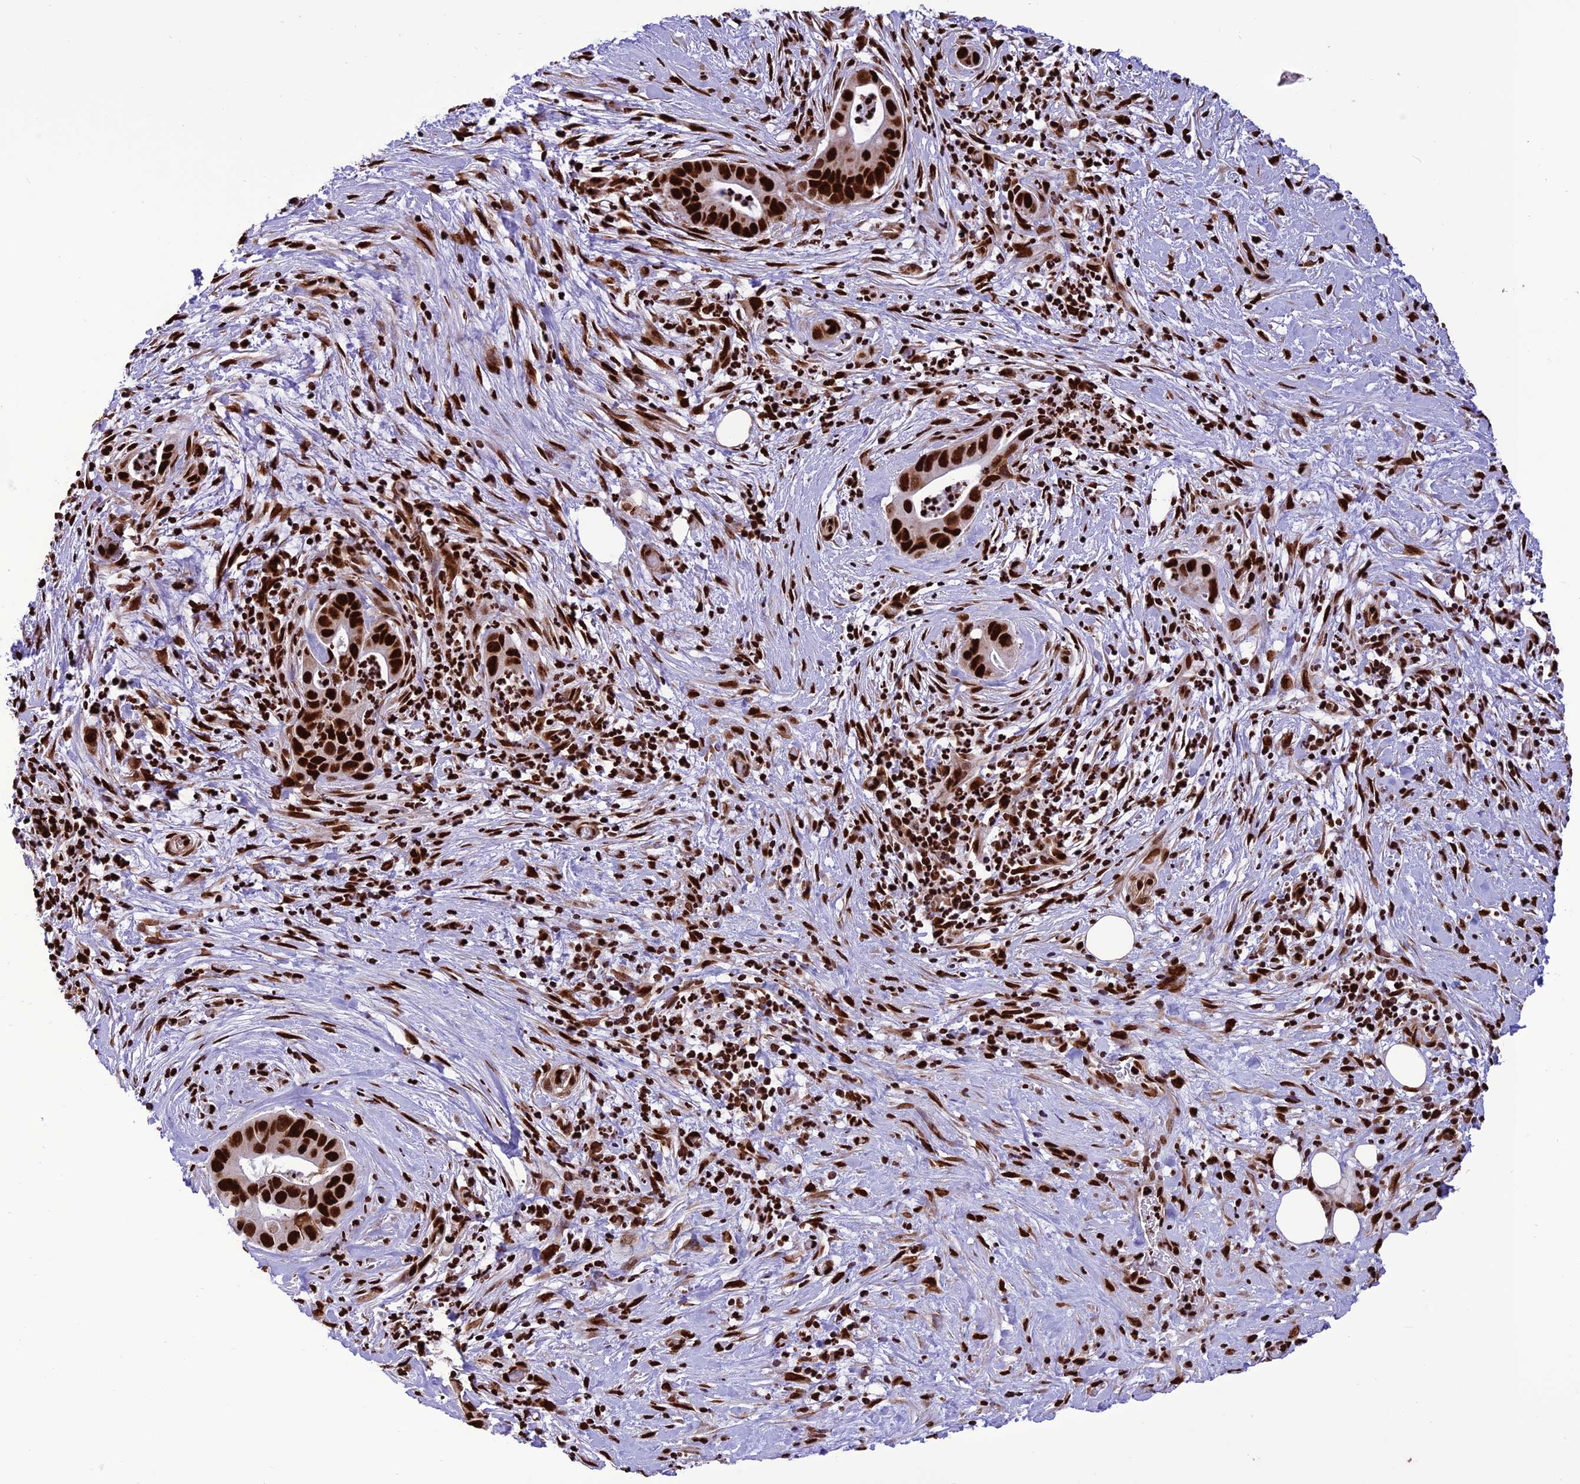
{"staining": {"intensity": "strong", "quantity": ">75%", "location": "nuclear"}, "tissue": "pancreatic cancer", "cell_type": "Tumor cells", "image_type": "cancer", "snomed": [{"axis": "morphology", "description": "Adenocarcinoma, NOS"}, {"axis": "topography", "description": "Pancreas"}], "caption": "A brown stain highlights strong nuclear expression of a protein in pancreatic cancer (adenocarcinoma) tumor cells.", "gene": "INO80E", "patient": {"sex": "male", "age": 73}}